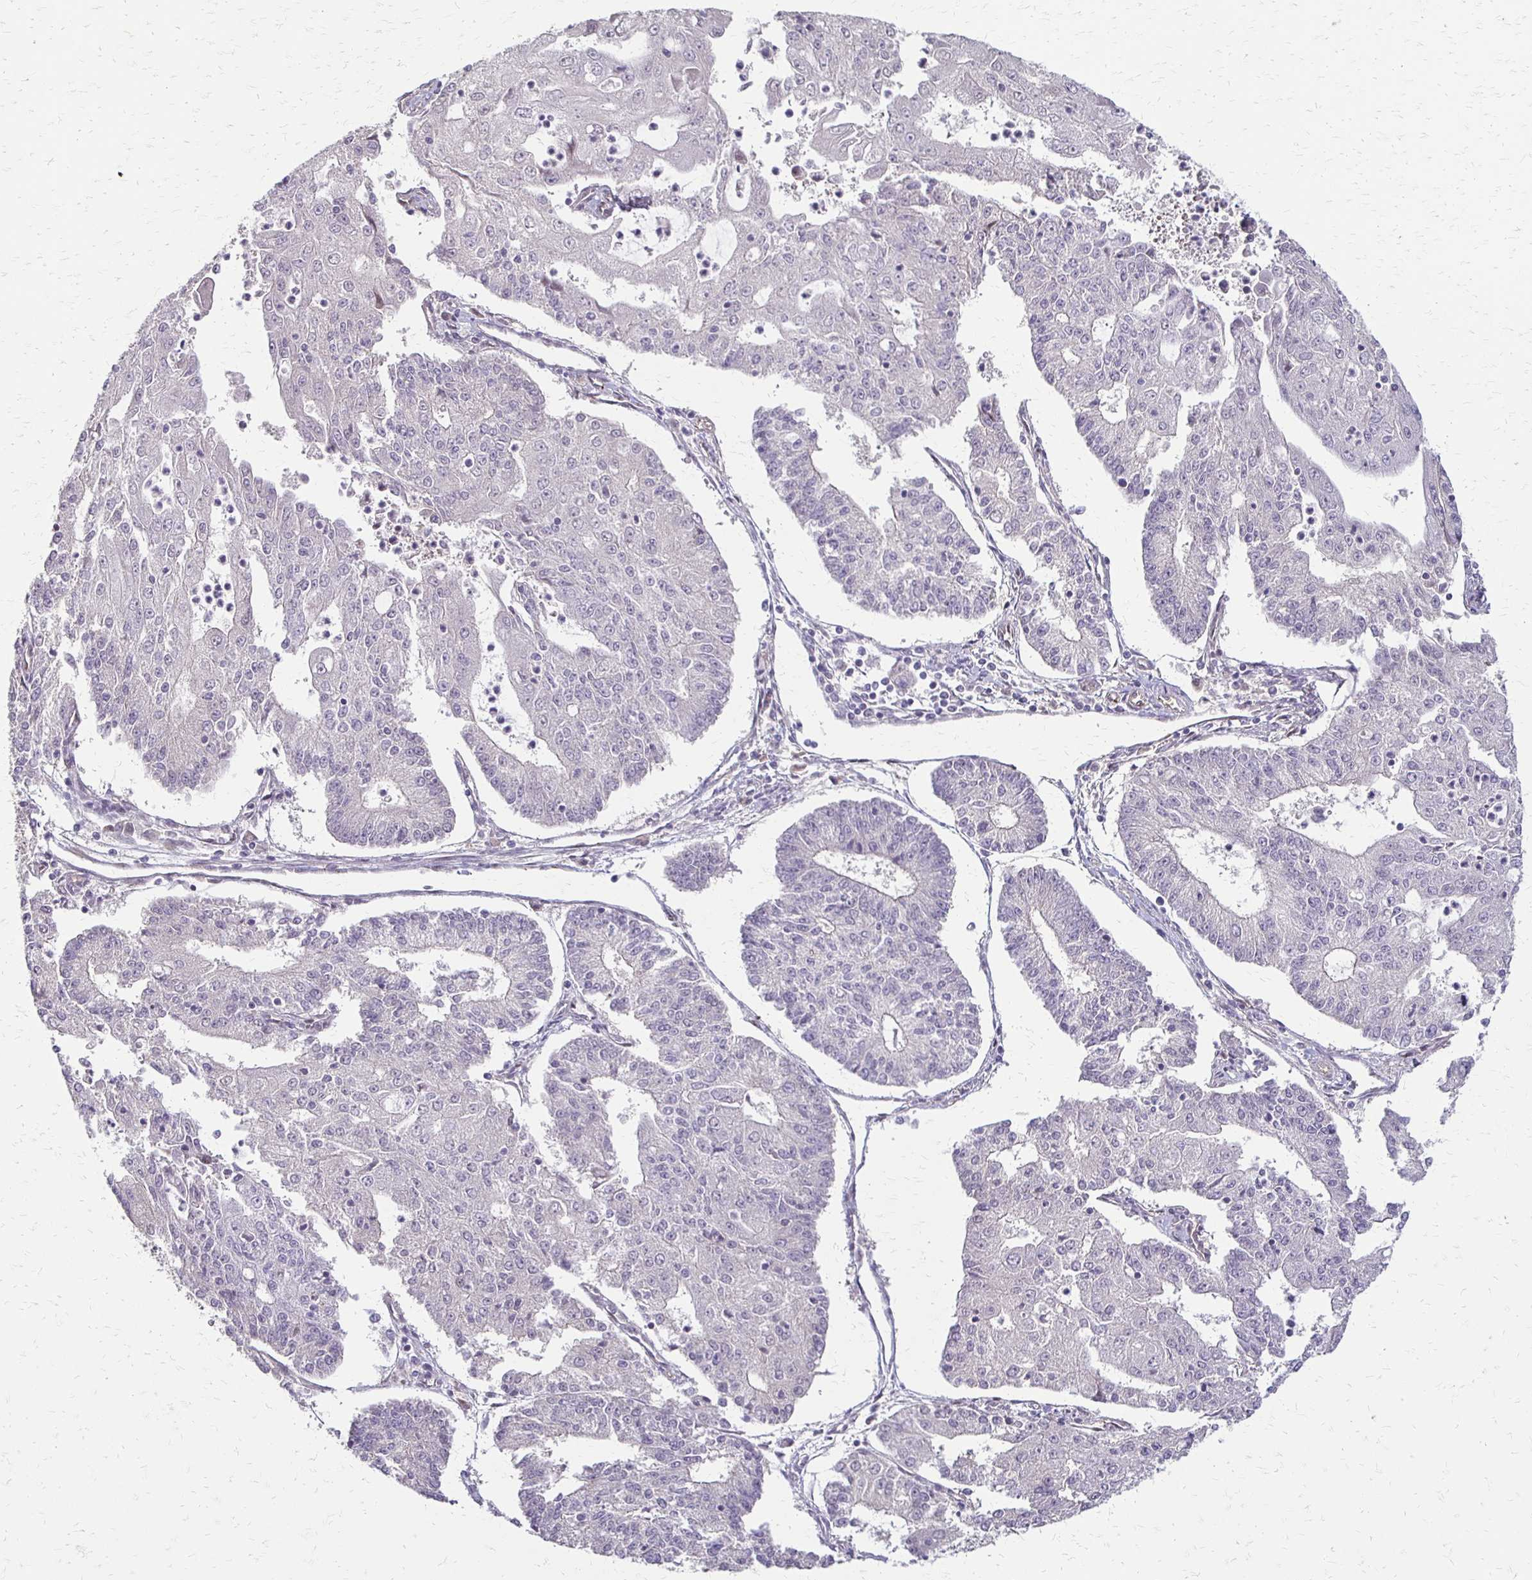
{"staining": {"intensity": "negative", "quantity": "none", "location": "none"}, "tissue": "endometrial cancer", "cell_type": "Tumor cells", "image_type": "cancer", "snomed": [{"axis": "morphology", "description": "Adenocarcinoma, NOS"}, {"axis": "topography", "description": "Endometrium"}], "caption": "Image shows no protein staining in tumor cells of endometrial cancer tissue.", "gene": "CFL2", "patient": {"sex": "female", "age": 56}}